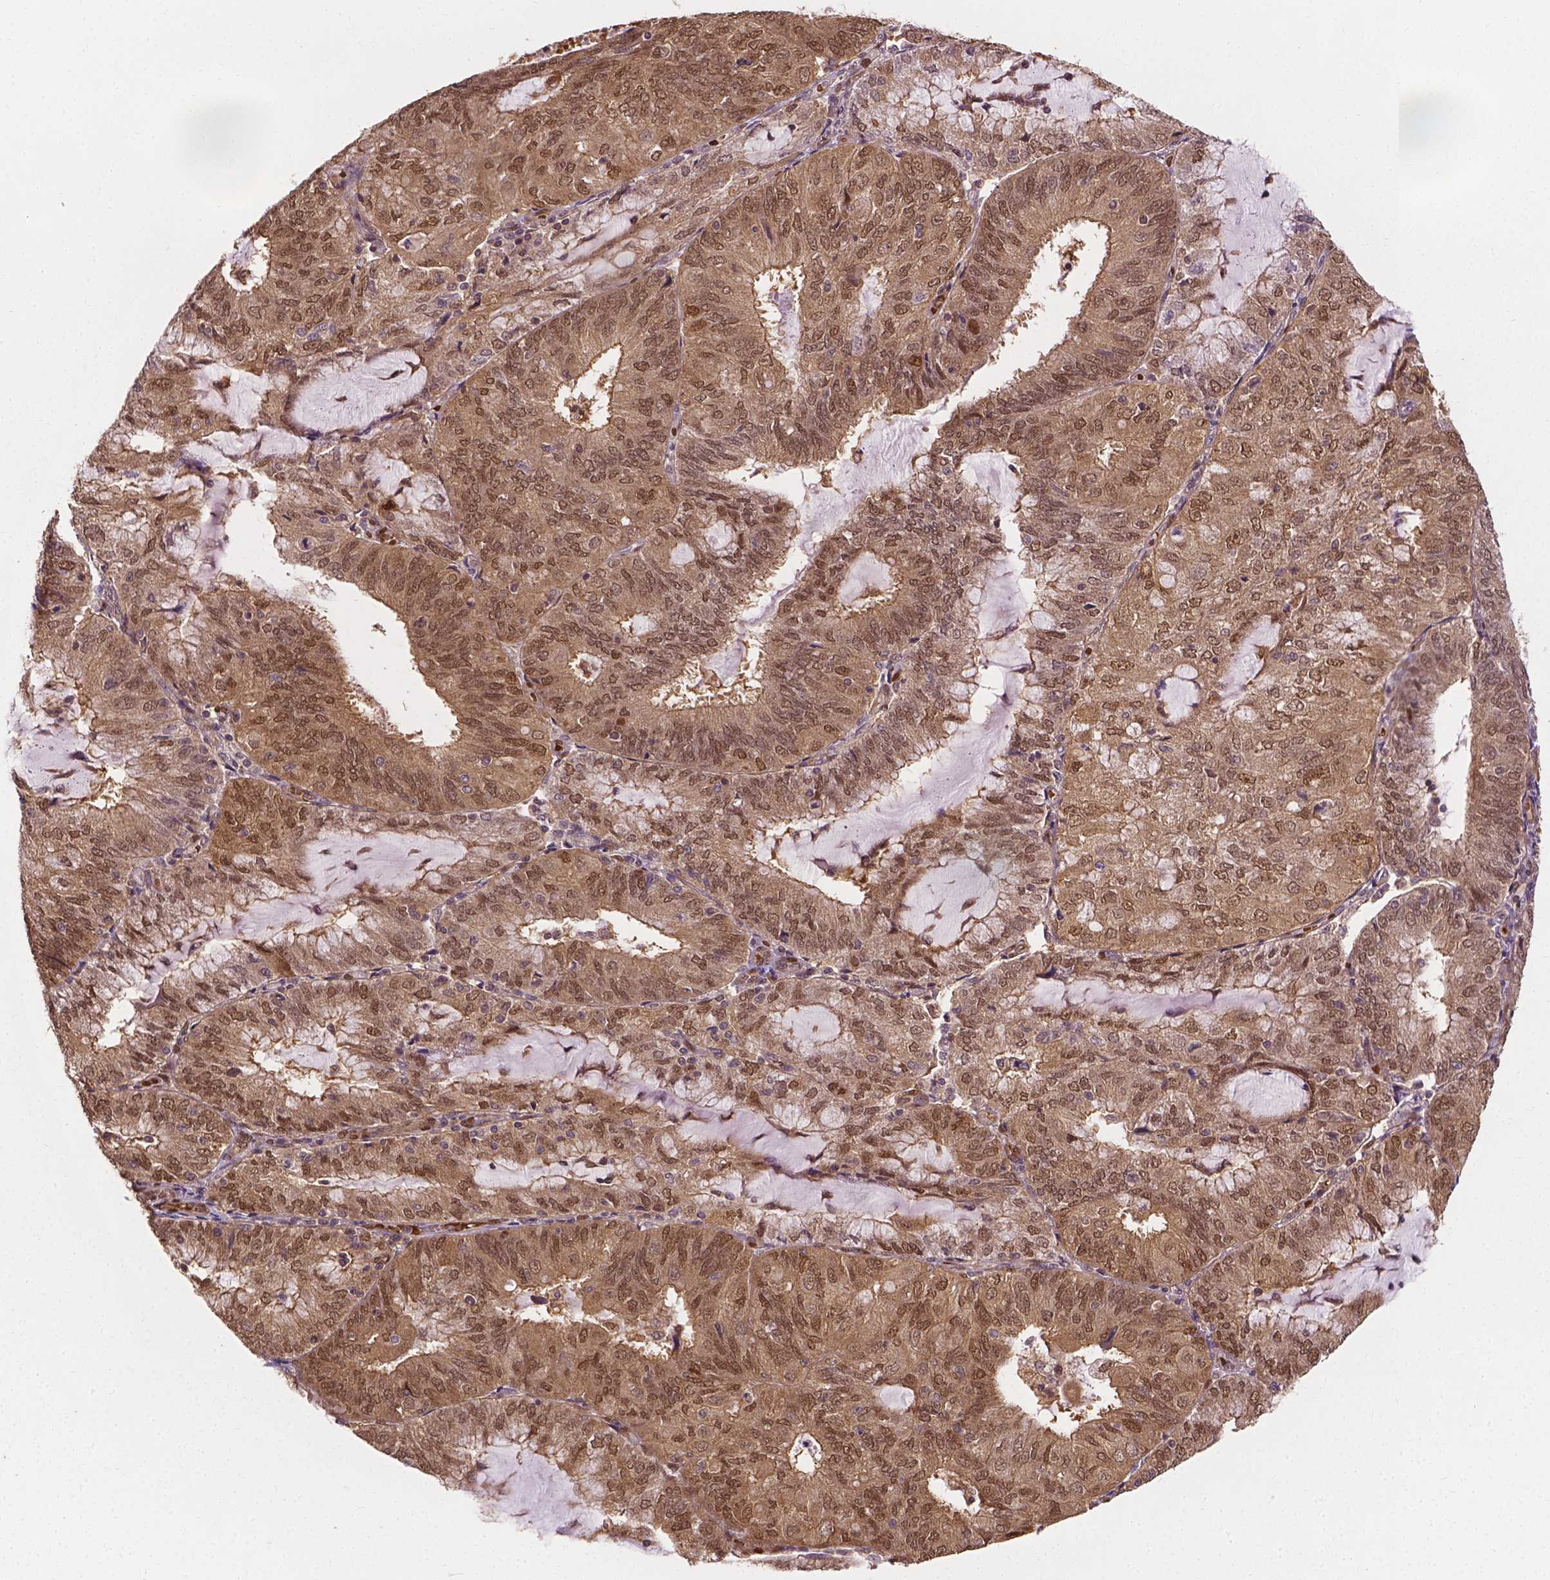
{"staining": {"intensity": "moderate", "quantity": ">75%", "location": "cytoplasmic/membranous,nuclear"}, "tissue": "endometrial cancer", "cell_type": "Tumor cells", "image_type": "cancer", "snomed": [{"axis": "morphology", "description": "Adenocarcinoma, NOS"}, {"axis": "topography", "description": "Endometrium"}], "caption": "Immunohistochemistry (IHC) image of endometrial adenocarcinoma stained for a protein (brown), which displays medium levels of moderate cytoplasmic/membranous and nuclear staining in about >75% of tumor cells.", "gene": "YAP1", "patient": {"sex": "female", "age": 81}}